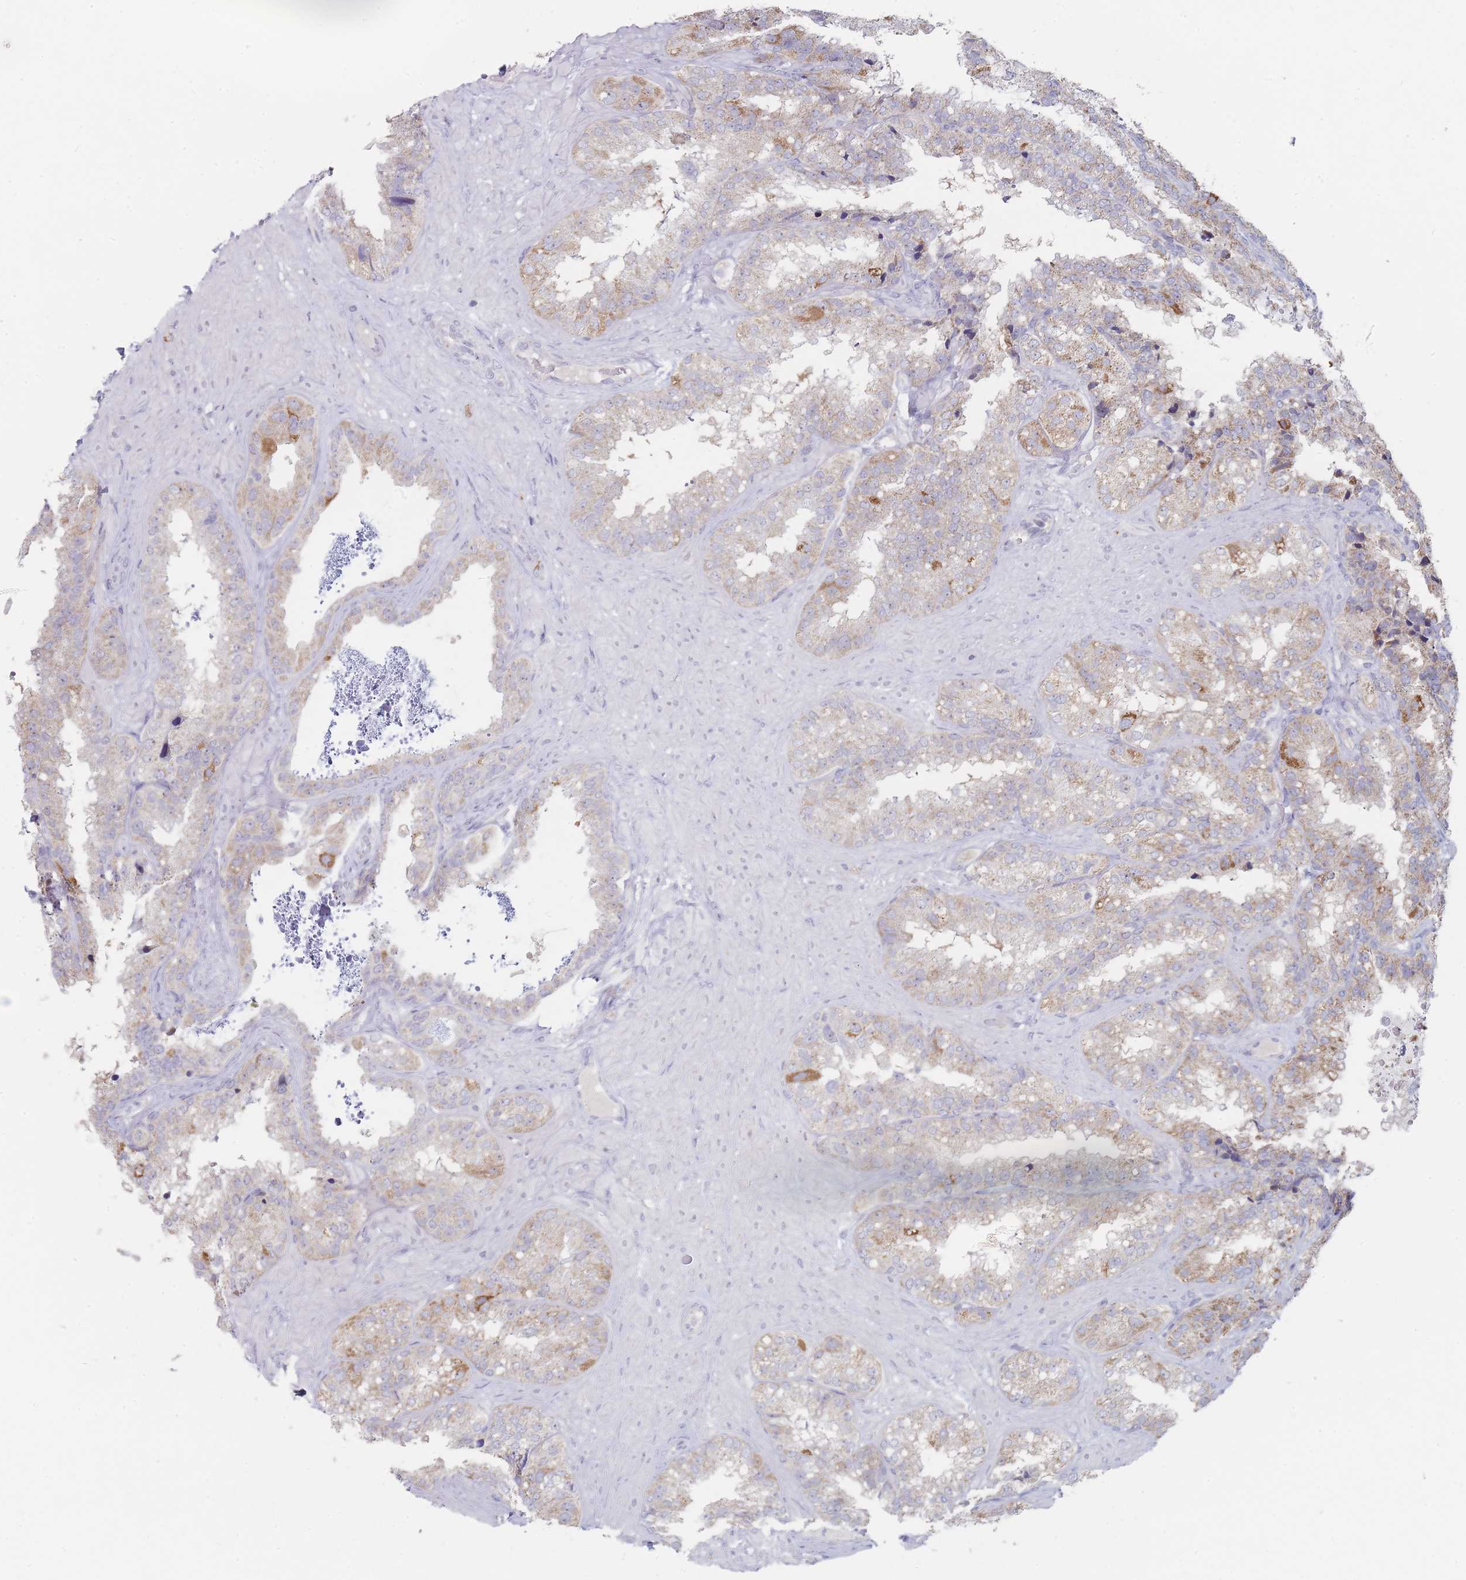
{"staining": {"intensity": "moderate", "quantity": "<25%", "location": "cytoplasmic/membranous"}, "tissue": "seminal vesicle", "cell_type": "Glandular cells", "image_type": "normal", "snomed": [{"axis": "morphology", "description": "Normal tissue, NOS"}, {"axis": "topography", "description": "Seminal veicle"}], "caption": "Protein staining of normal seminal vesicle demonstrates moderate cytoplasmic/membranous positivity in about <25% of glandular cells.", "gene": "RNF8", "patient": {"sex": "male", "age": 58}}